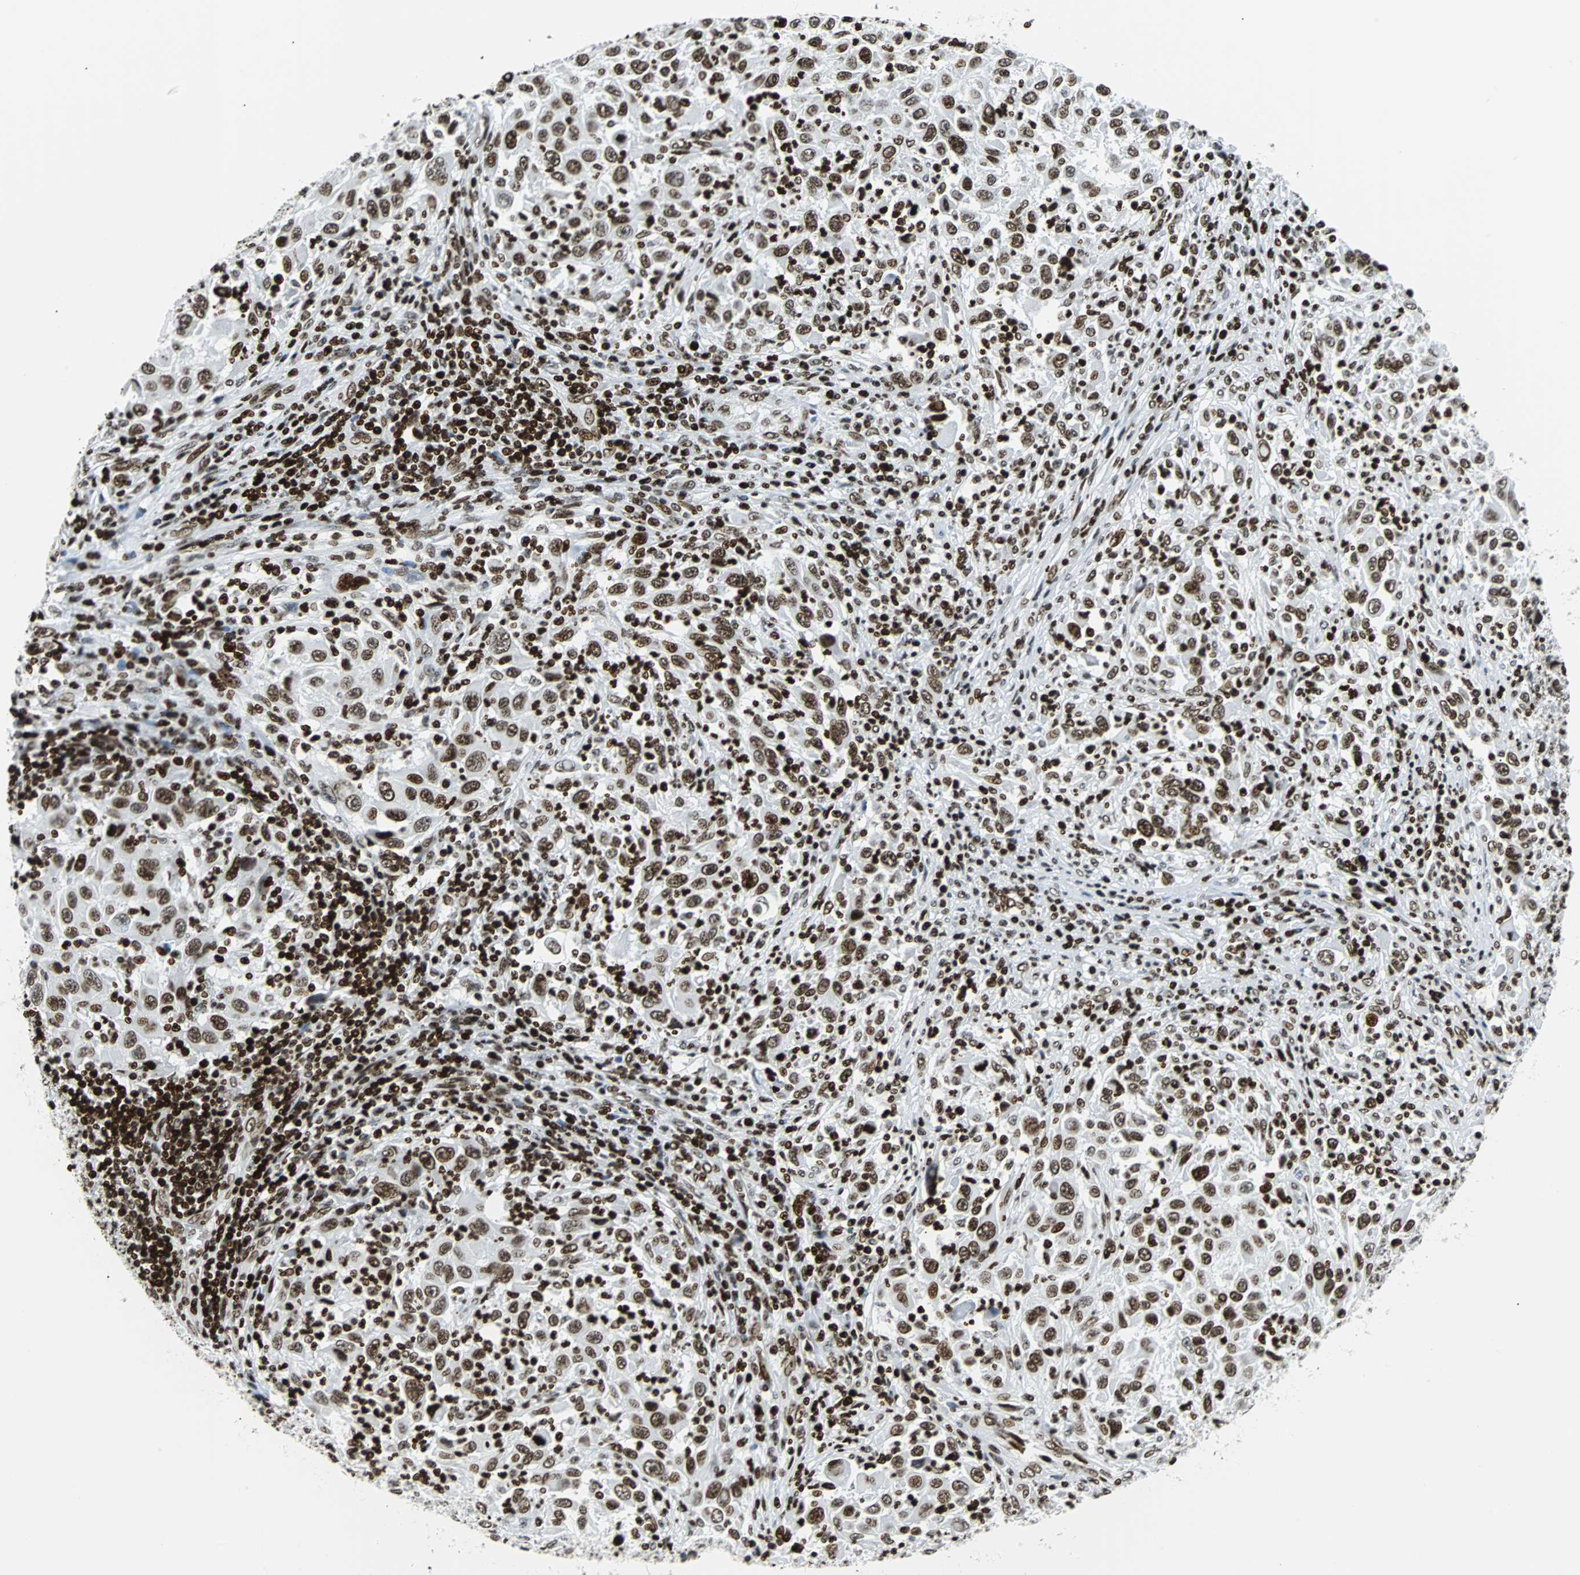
{"staining": {"intensity": "moderate", "quantity": ">75%", "location": "nuclear"}, "tissue": "melanoma", "cell_type": "Tumor cells", "image_type": "cancer", "snomed": [{"axis": "morphology", "description": "Malignant melanoma, Metastatic site"}, {"axis": "topography", "description": "Lymph node"}], "caption": "Protein staining by IHC displays moderate nuclear positivity in approximately >75% of tumor cells in melanoma.", "gene": "ZNF131", "patient": {"sex": "male", "age": 61}}